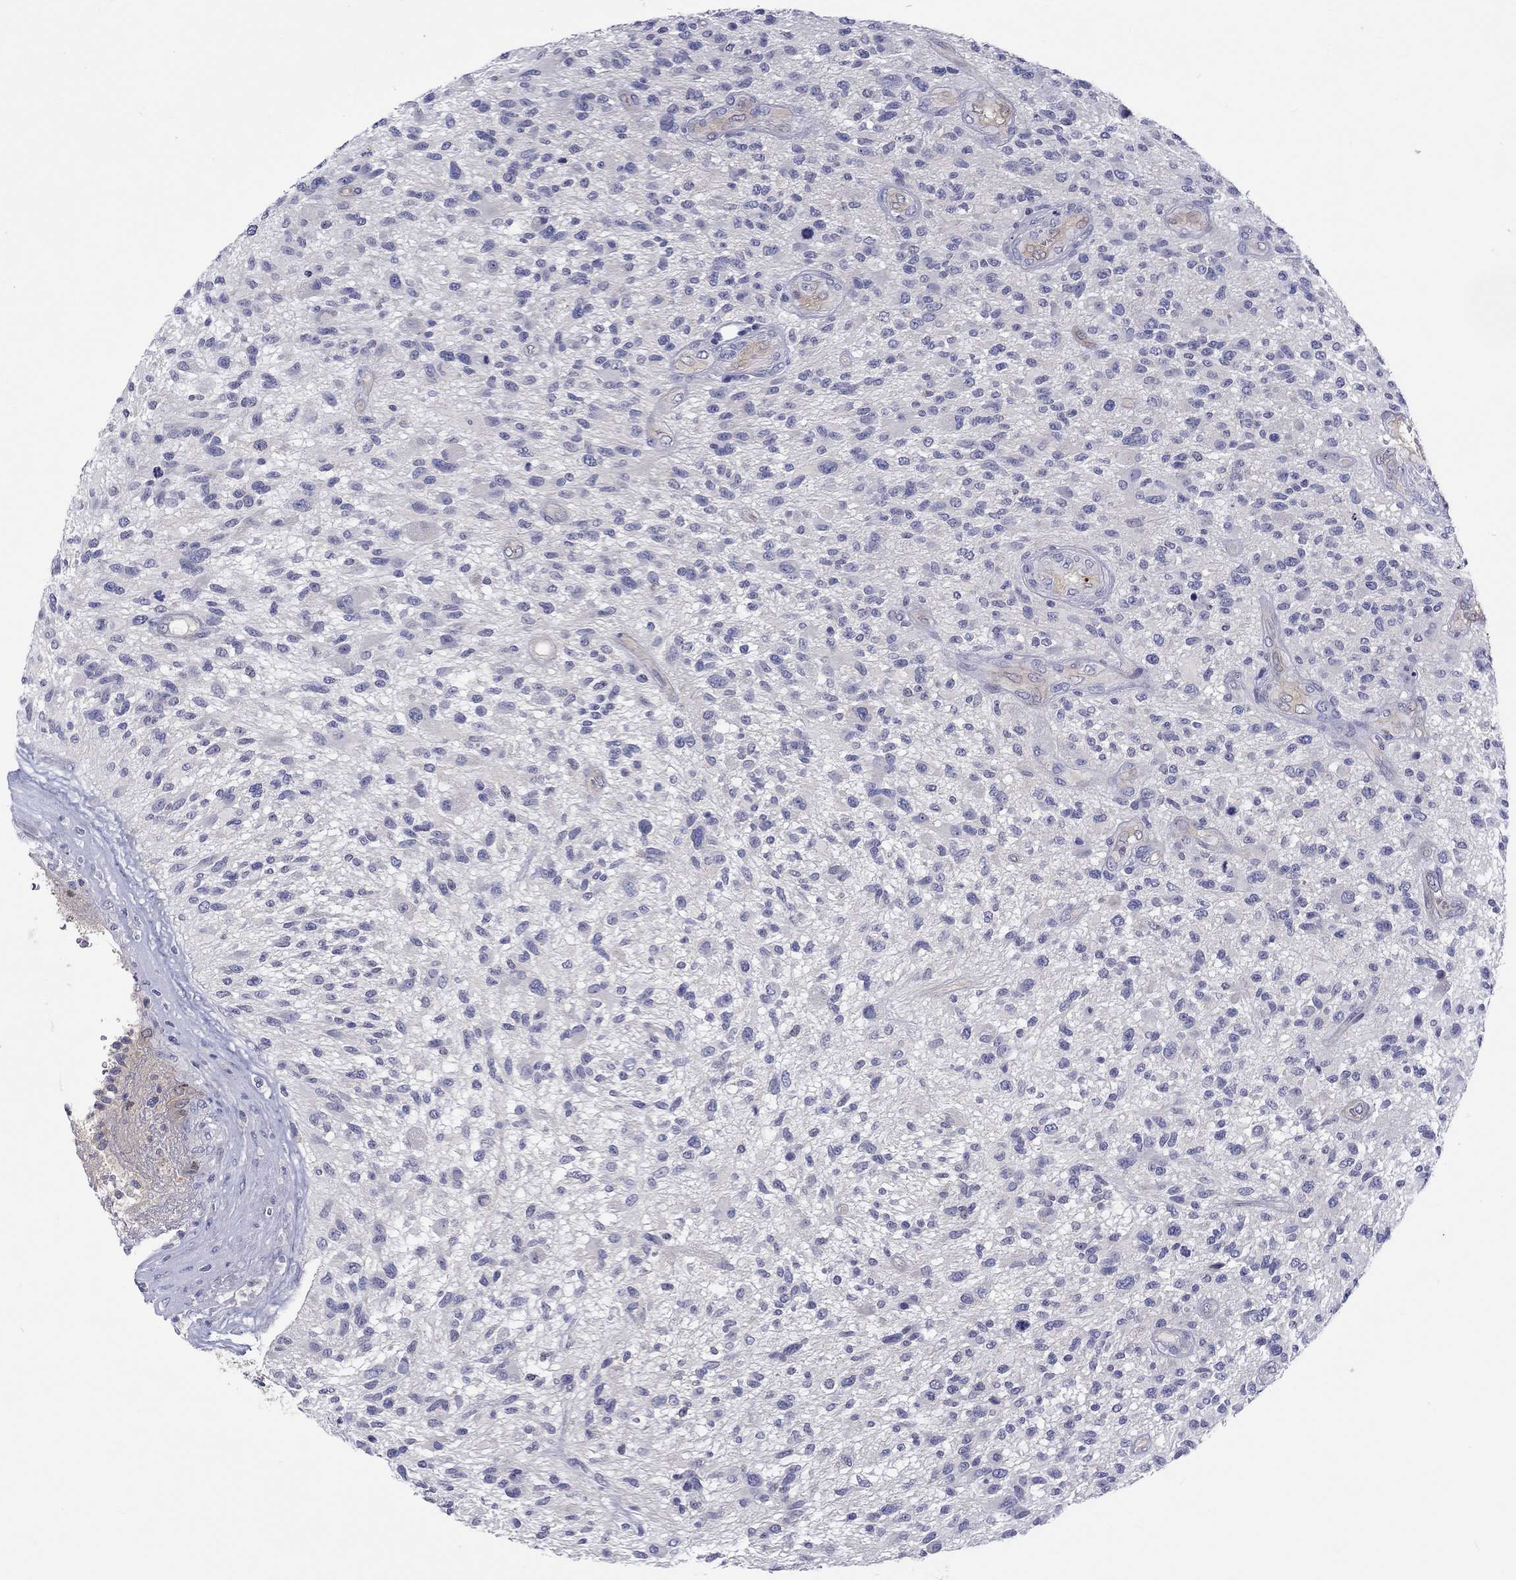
{"staining": {"intensity": "negative", "quantity": "none", "location": "none"}, "tissue": "glioma", "cell_type": "Tumor cells", "image_type": "cancer", "snomed": [{"axis": "morphology", "description": "Glioma, malignant, High grade"}, {"axis": "topography", "description": "Brain"}], "caption": "Immunohistochemical staining of human glioma exhibits no significant expression in tumor cells.", "gene": "ABCG4", "patient": {"sex": "male", "age": 47}}